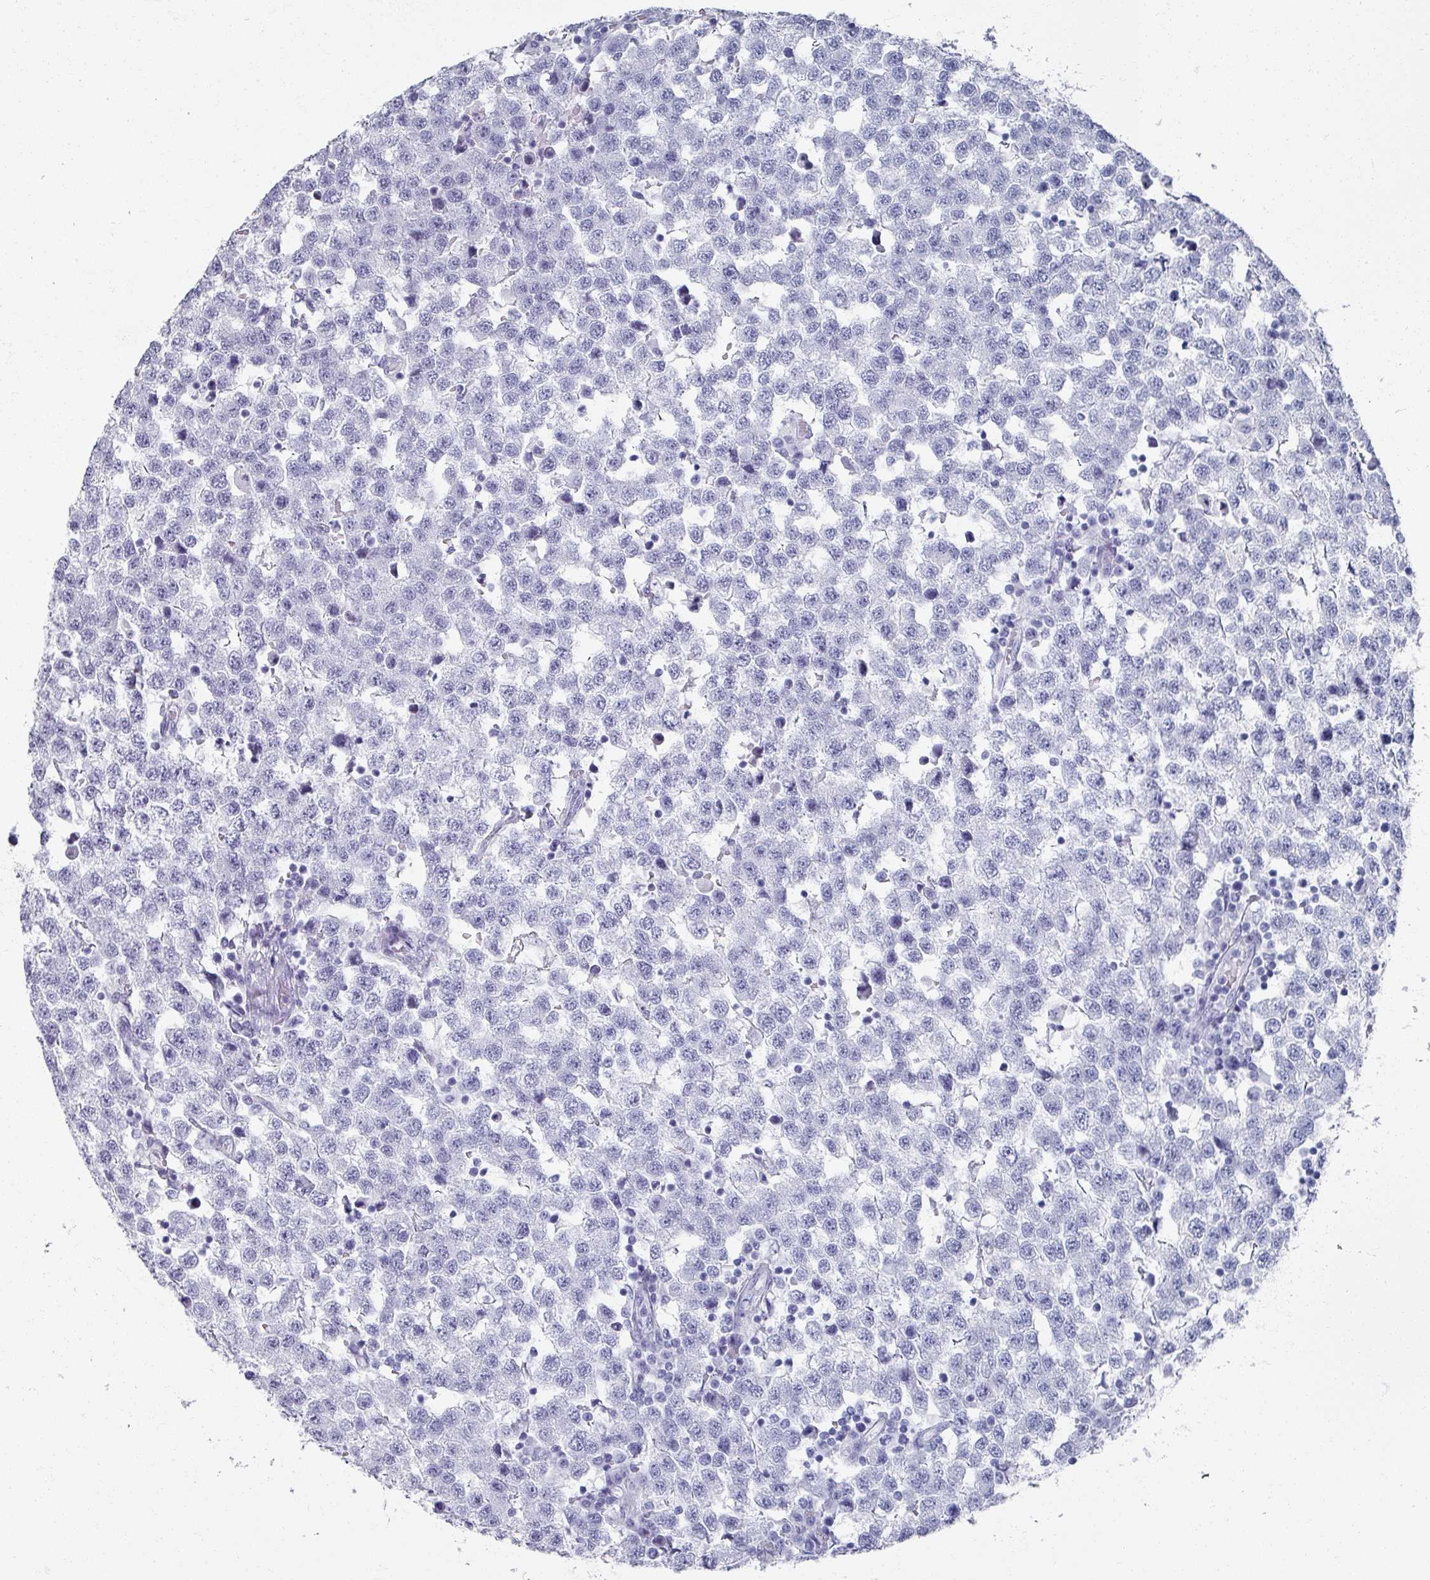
{"staining": {"intensity": "negative", "quantity": "none", "location": "none"}, "tissue": "testis cancer", "cell_type": "Tumor cells", "image_type": "cancer", "snomed": [{"axis": "morphology", "description": "Seminoma, NOS"}, {"axis": "topography", "description": "Testis"}], "caption": "Testis seminoma stained for a protein using IHC shows no staining tumor cells.", "gene": "OMG", "patient": {"sex": "male", "age": 34}}